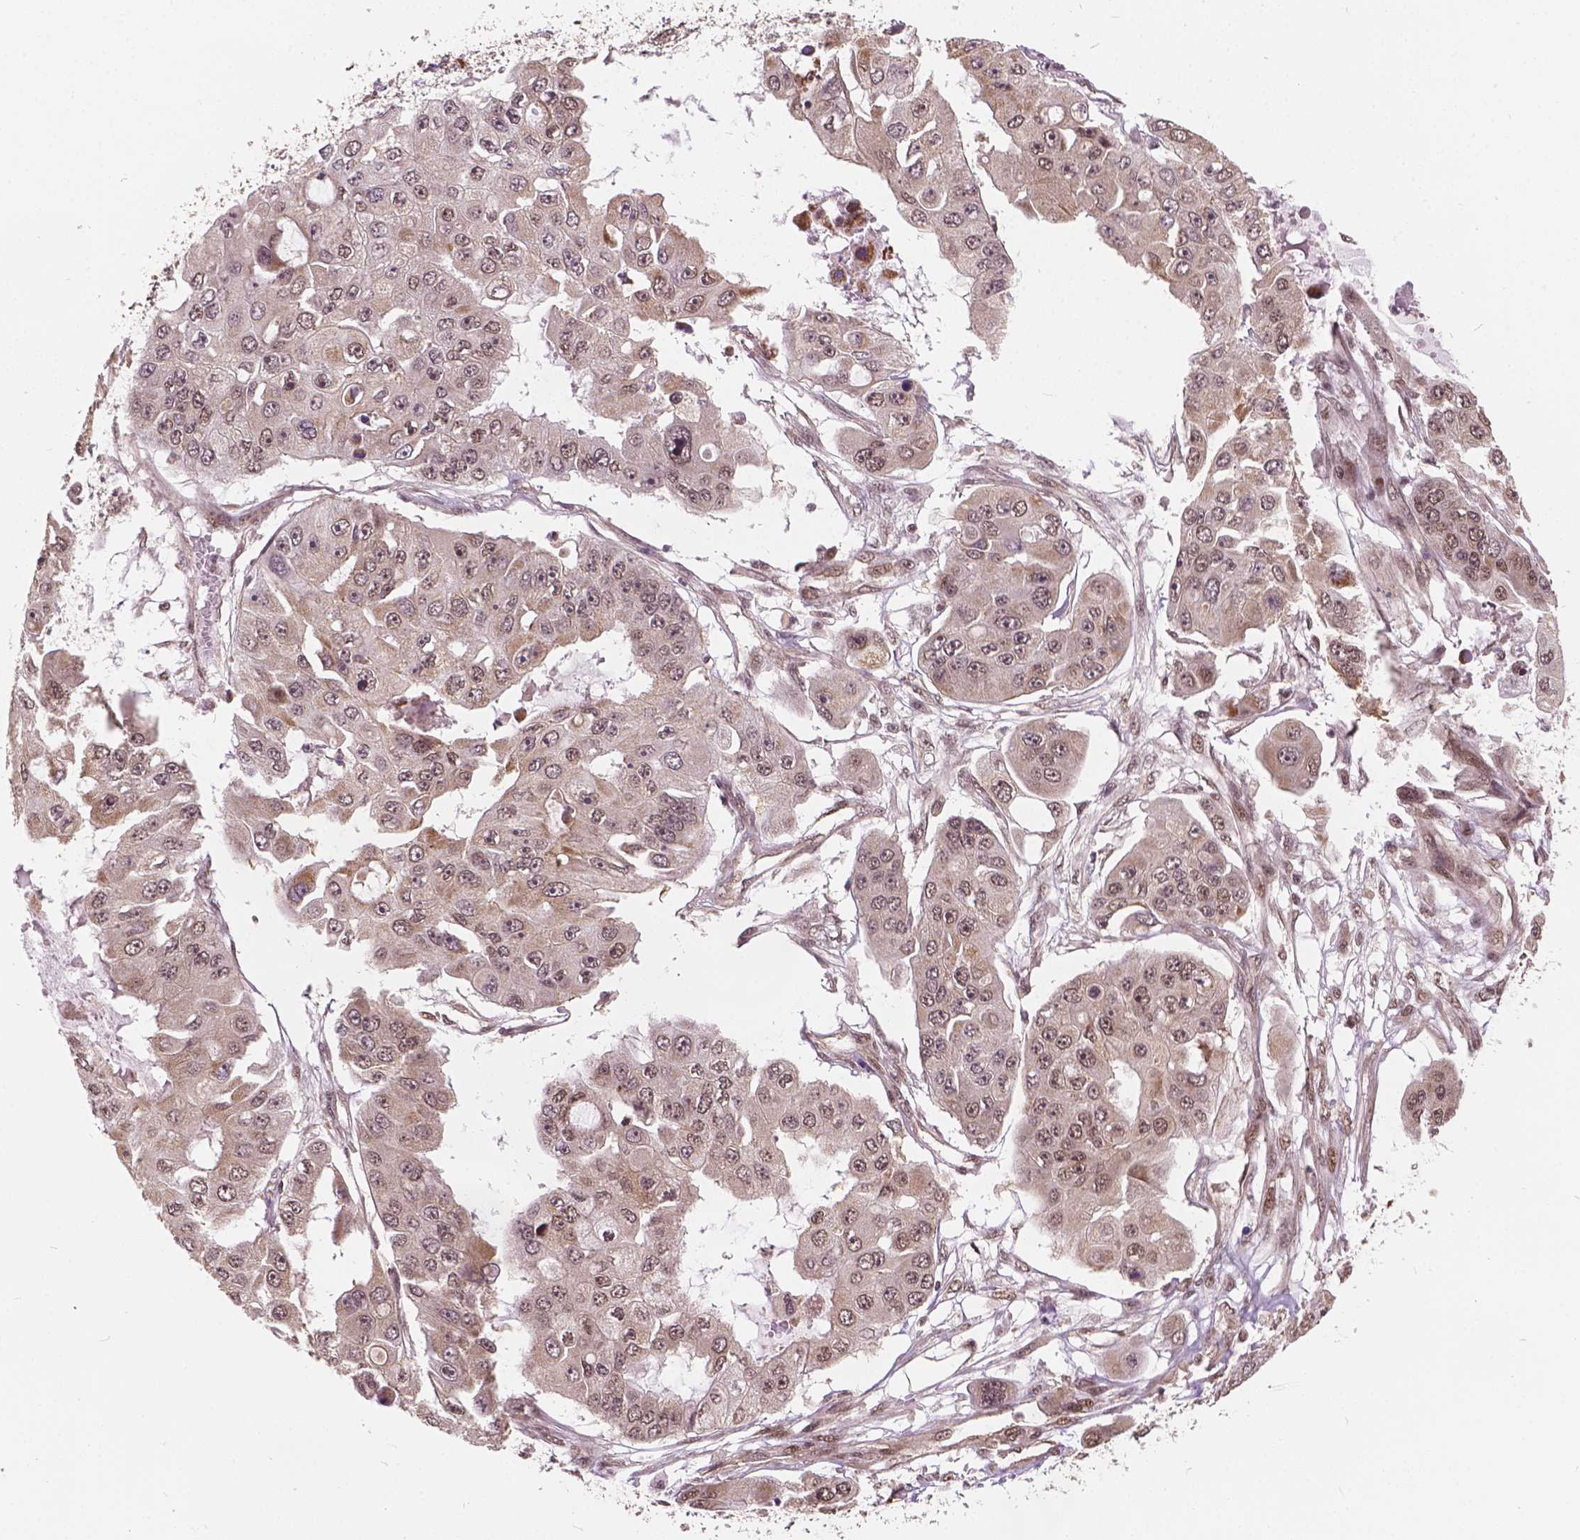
{"staining": {"intensity": "weak", "quantity": "25%-75%", "location": "cytoplasmic/membranous,nuclear"}, "tissue": "ovarian cancer", "cell_type": "Tumor cells", "image_type": "cancer", "snomed": [{"axis": "morphology", "description": "Cystadenocarcinoma, serous, NOS"}, {"axis": "topography", "description": "Ovary"}], "caption": "Tumor cells show weak cytoplasmic/membranous and nuclear positivity in about 25%-75% of cells in serous cystadenocarcinoma (ovarian). The staining was performed using DAB (3,3'-diaminobenzidine), with brown indicating positive protein expression. Nuclei are stained blue with hematoxylin.", "gene": "GPS2", "patient": {"sex": "female", "age": 56}}